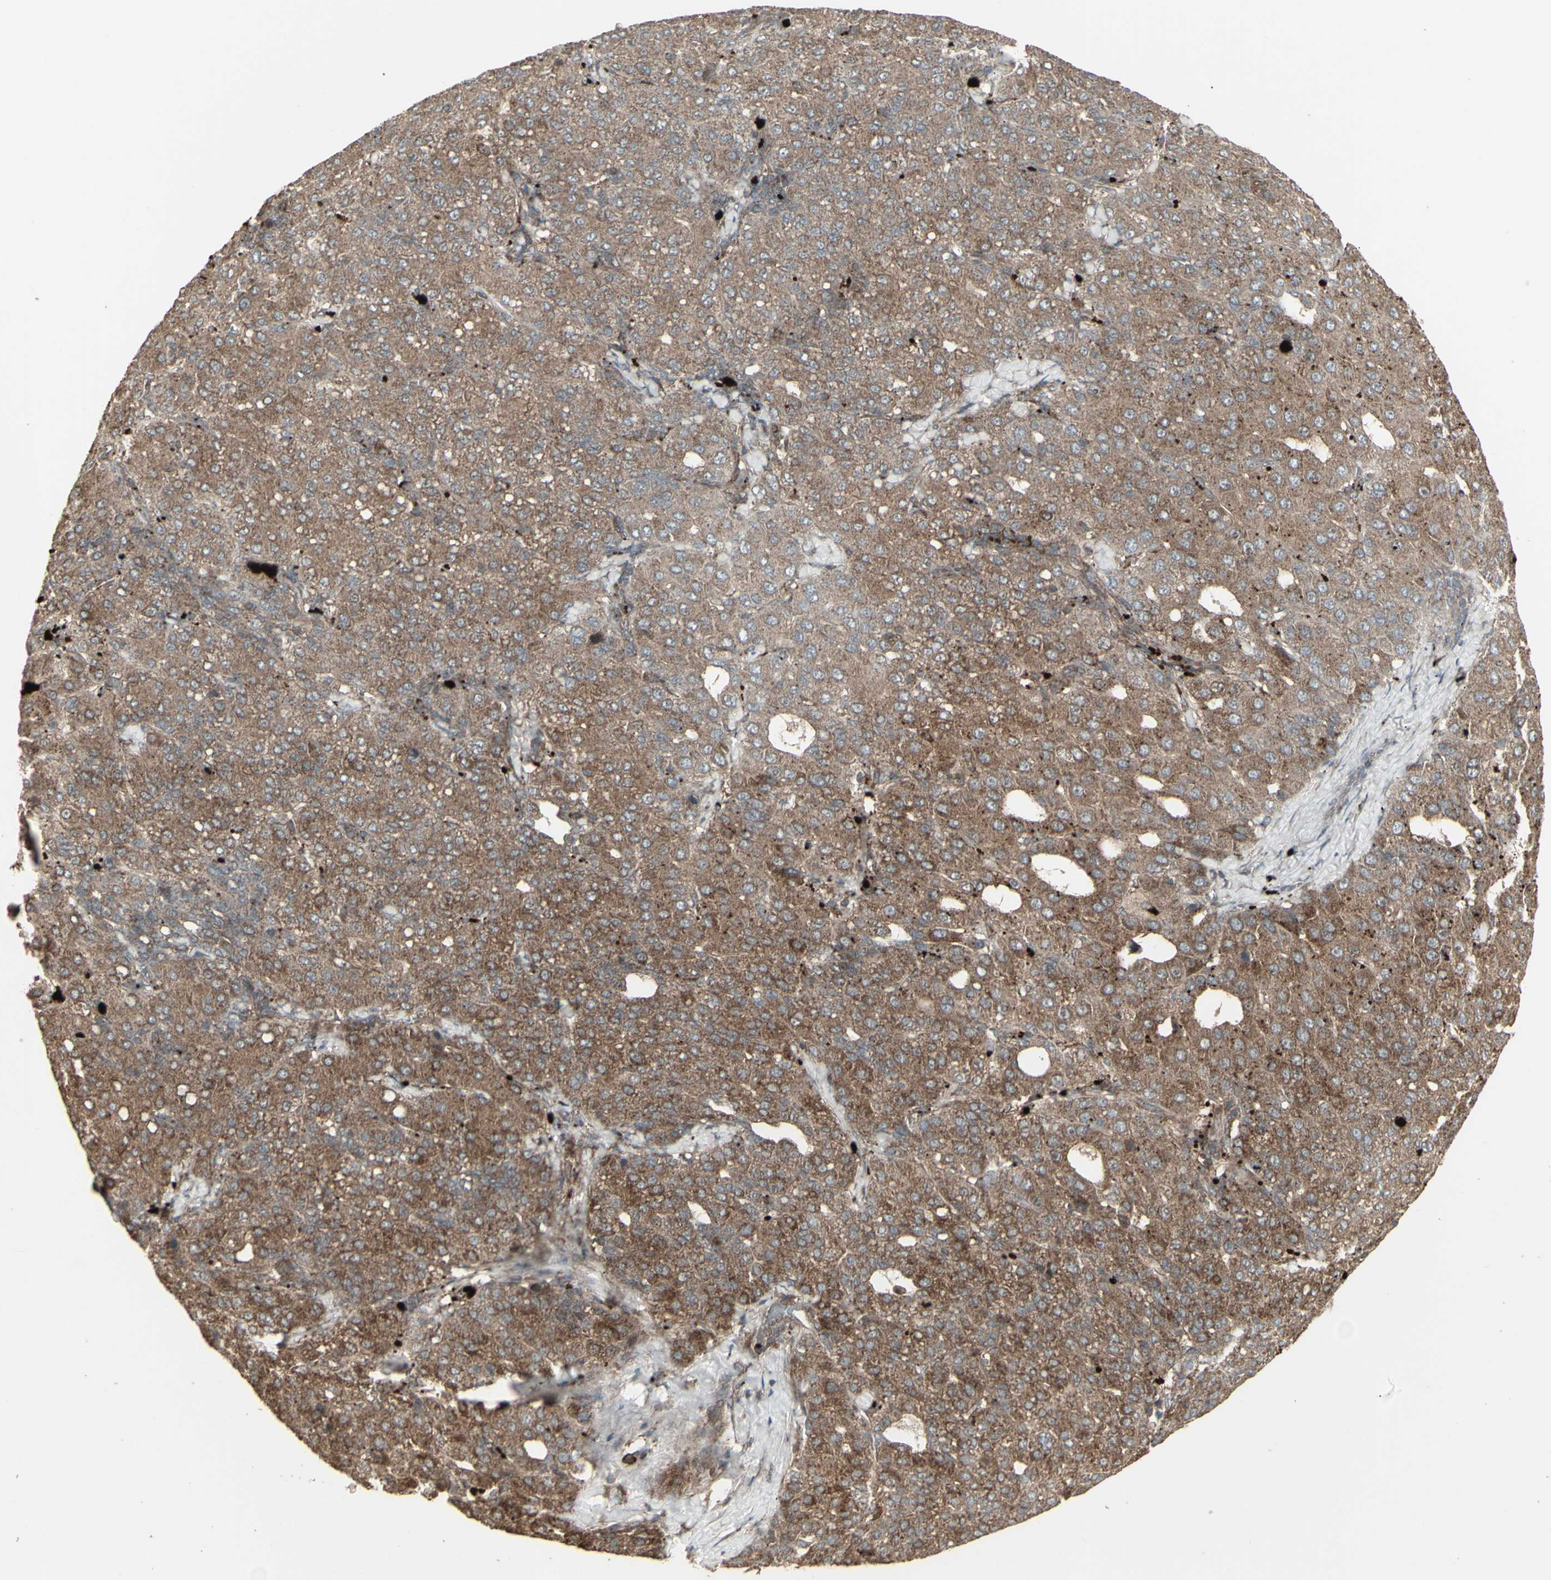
{"staining": {"intensity": "moderate", "quantity": ">75%", "location": "cytoplasmic/membranous"}, "tissue": "liver cancer", "cell_type": "Tumor cells", "image_type": "cancer", "snomed": [{"axis": "morphology", "description": "Carcinoma, Hepatocellular, NOS"}, {"axis": "topography", "description": "Liver"}], "caption": "Immunohistochemical staining of liver cancer exhibits medium levels of moderate cytoplasmic/membranous protein staining in about >75% of tumor cells. (IHC, brightfield microscopy, high magnification).", "gene": "RNASEL", "patient": {"sex": "male", "age": 65}}